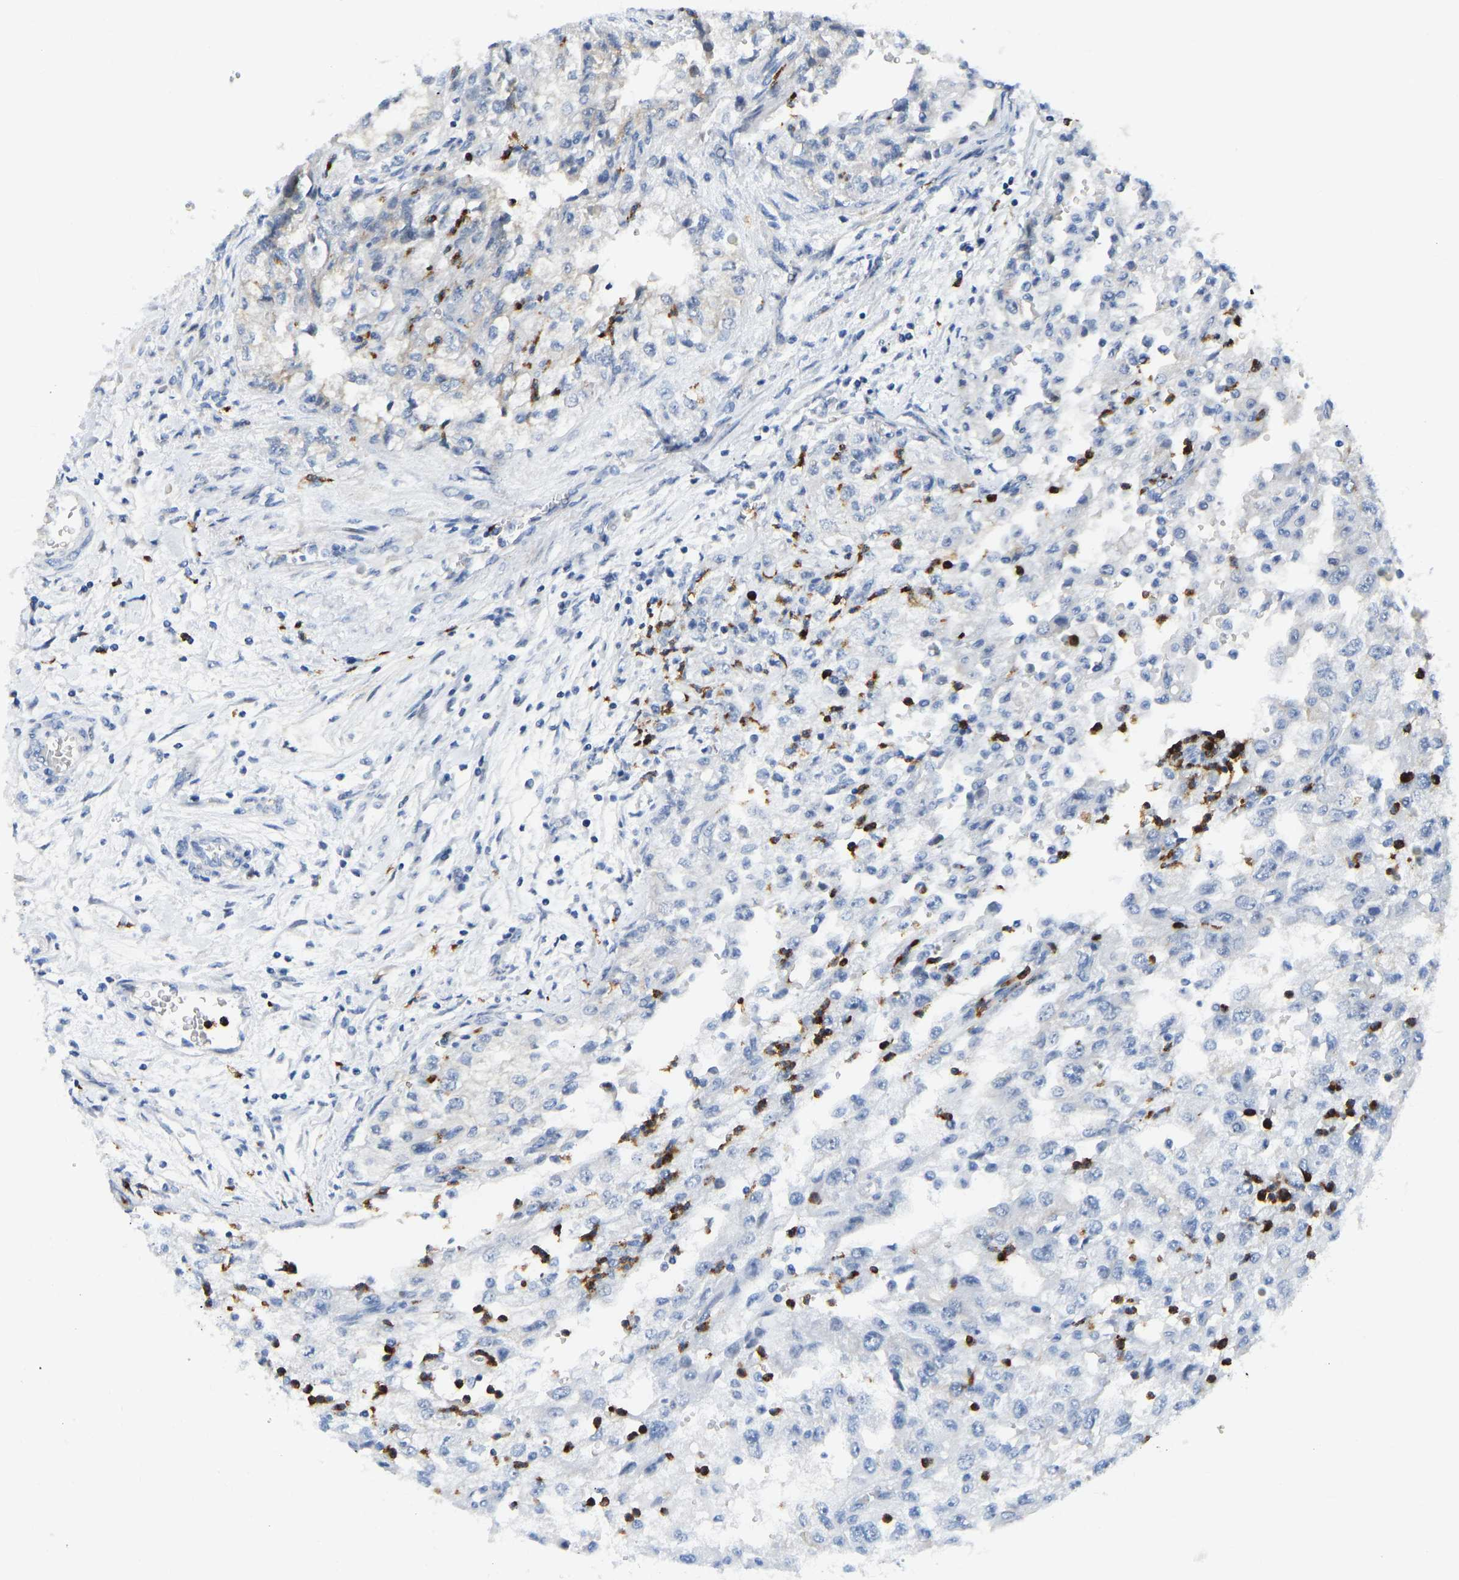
{"staining": {"intensity": "negative", "quantity": "none", "location": "none"}, "tissue": "renal cancer", "cell_type": "Tumor cells", "image_type": "cancer", "snomed": [{"axis": "morphology", "description": "Adenocarcinoma, NOS"}, {"axis": "topography", "description": "Kidney"}], "caption": "Immunohistochemical staining of human renal cancer shows no significant positivity in tumor cells.", "gene": "HDAC5", "patient": {"sex": "female", "age": 54}}